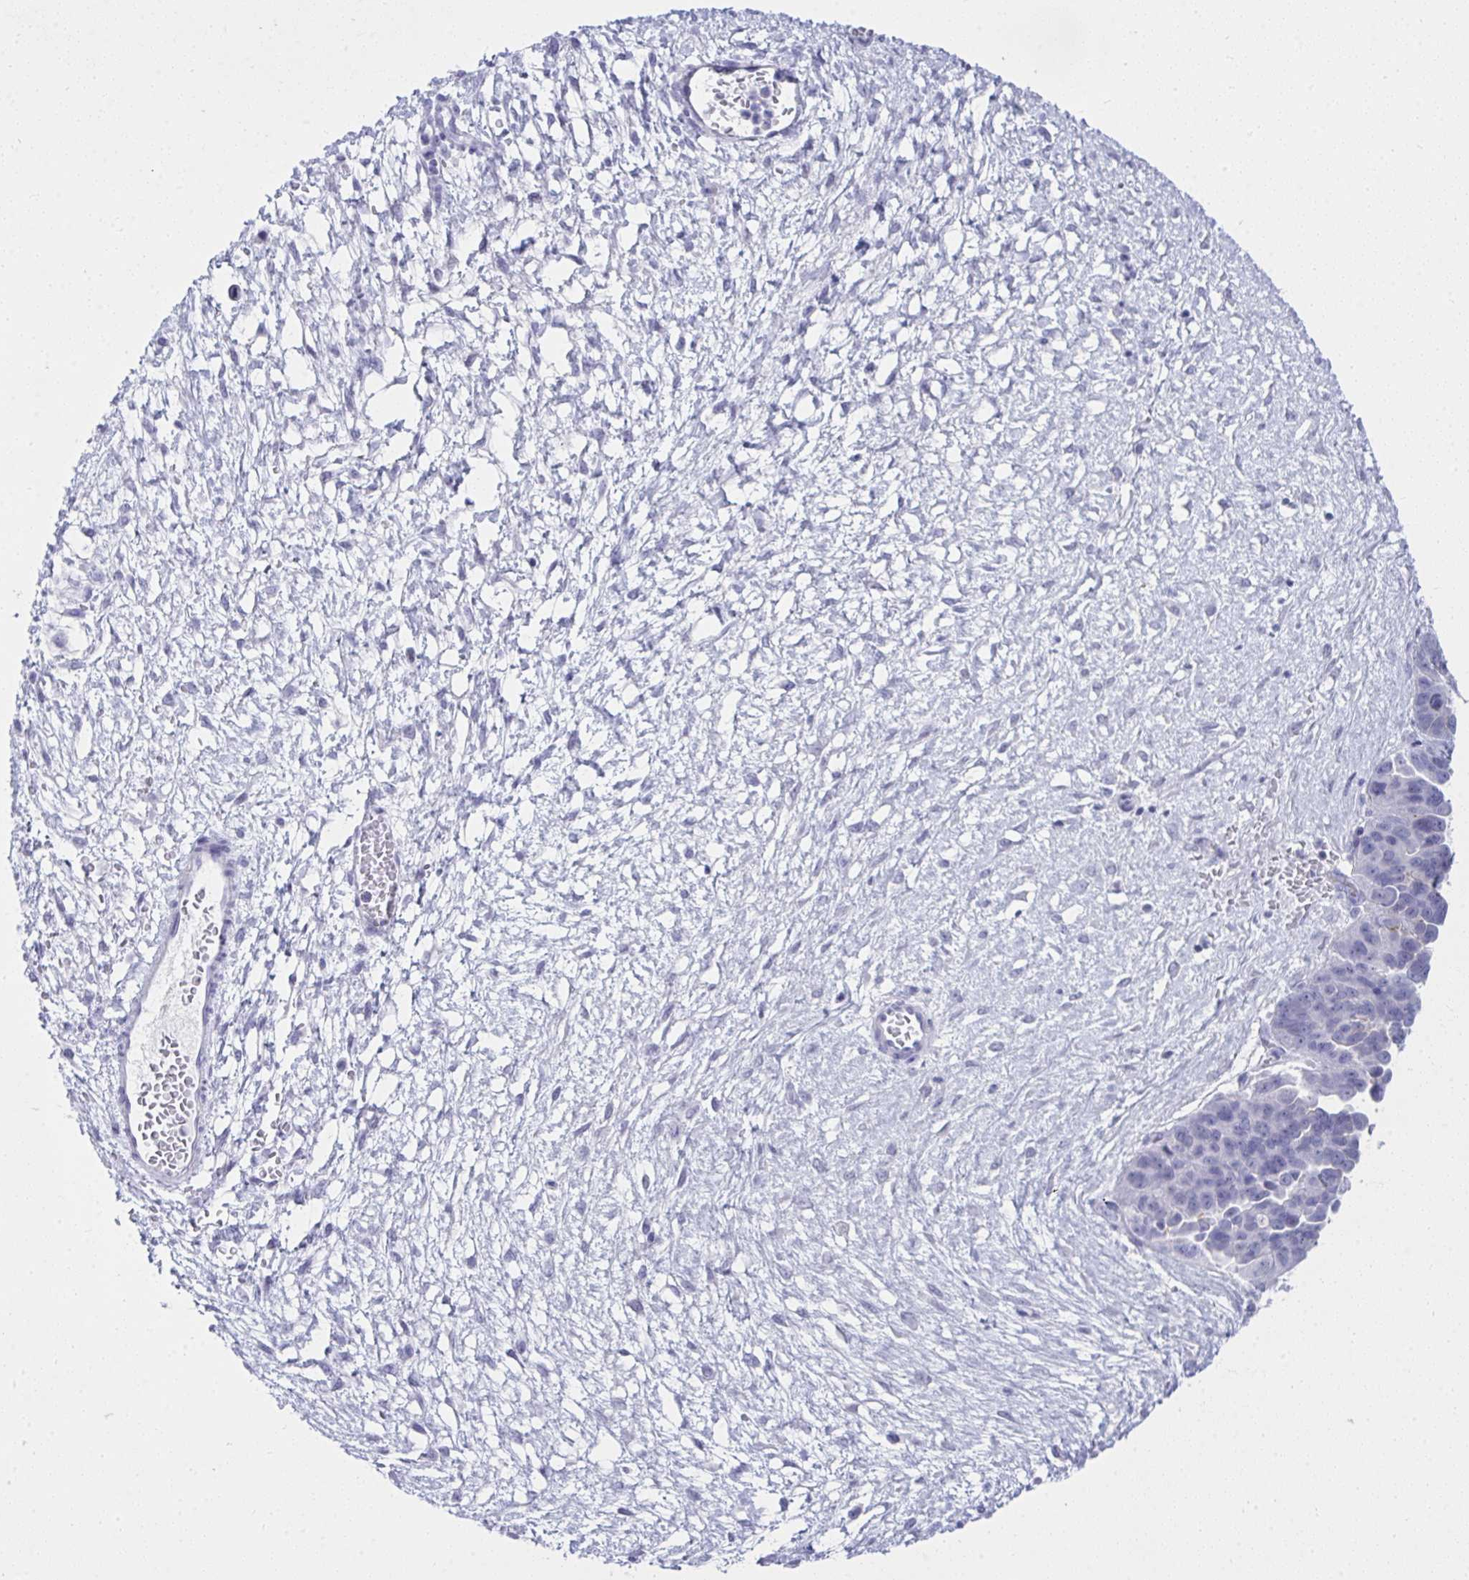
{"staining": {"intensity": "negative", "quantity": "none", "location": "none"}, "tissue": "ovarian cancer", "cell_type": "Tumor cells", "image_type": "cancer", "snomed": [{"axis": "morphology", "description": "Cystadenocarcinoma, serous, NOS"}, {"axis": "topography", "description": "Ovary"}], "caption": "Tumor cells show no significant positivity in ovarian cancer (serous cystadenocarcinoma). Brightfield microscopy of IHC stained with DAB (3,3'-diaminobenzidine) (brown) and hematoxylin (blue), captured at high magnification.", "gene": "OR5F1", "patient": {"sex": "female", "age": 64}}